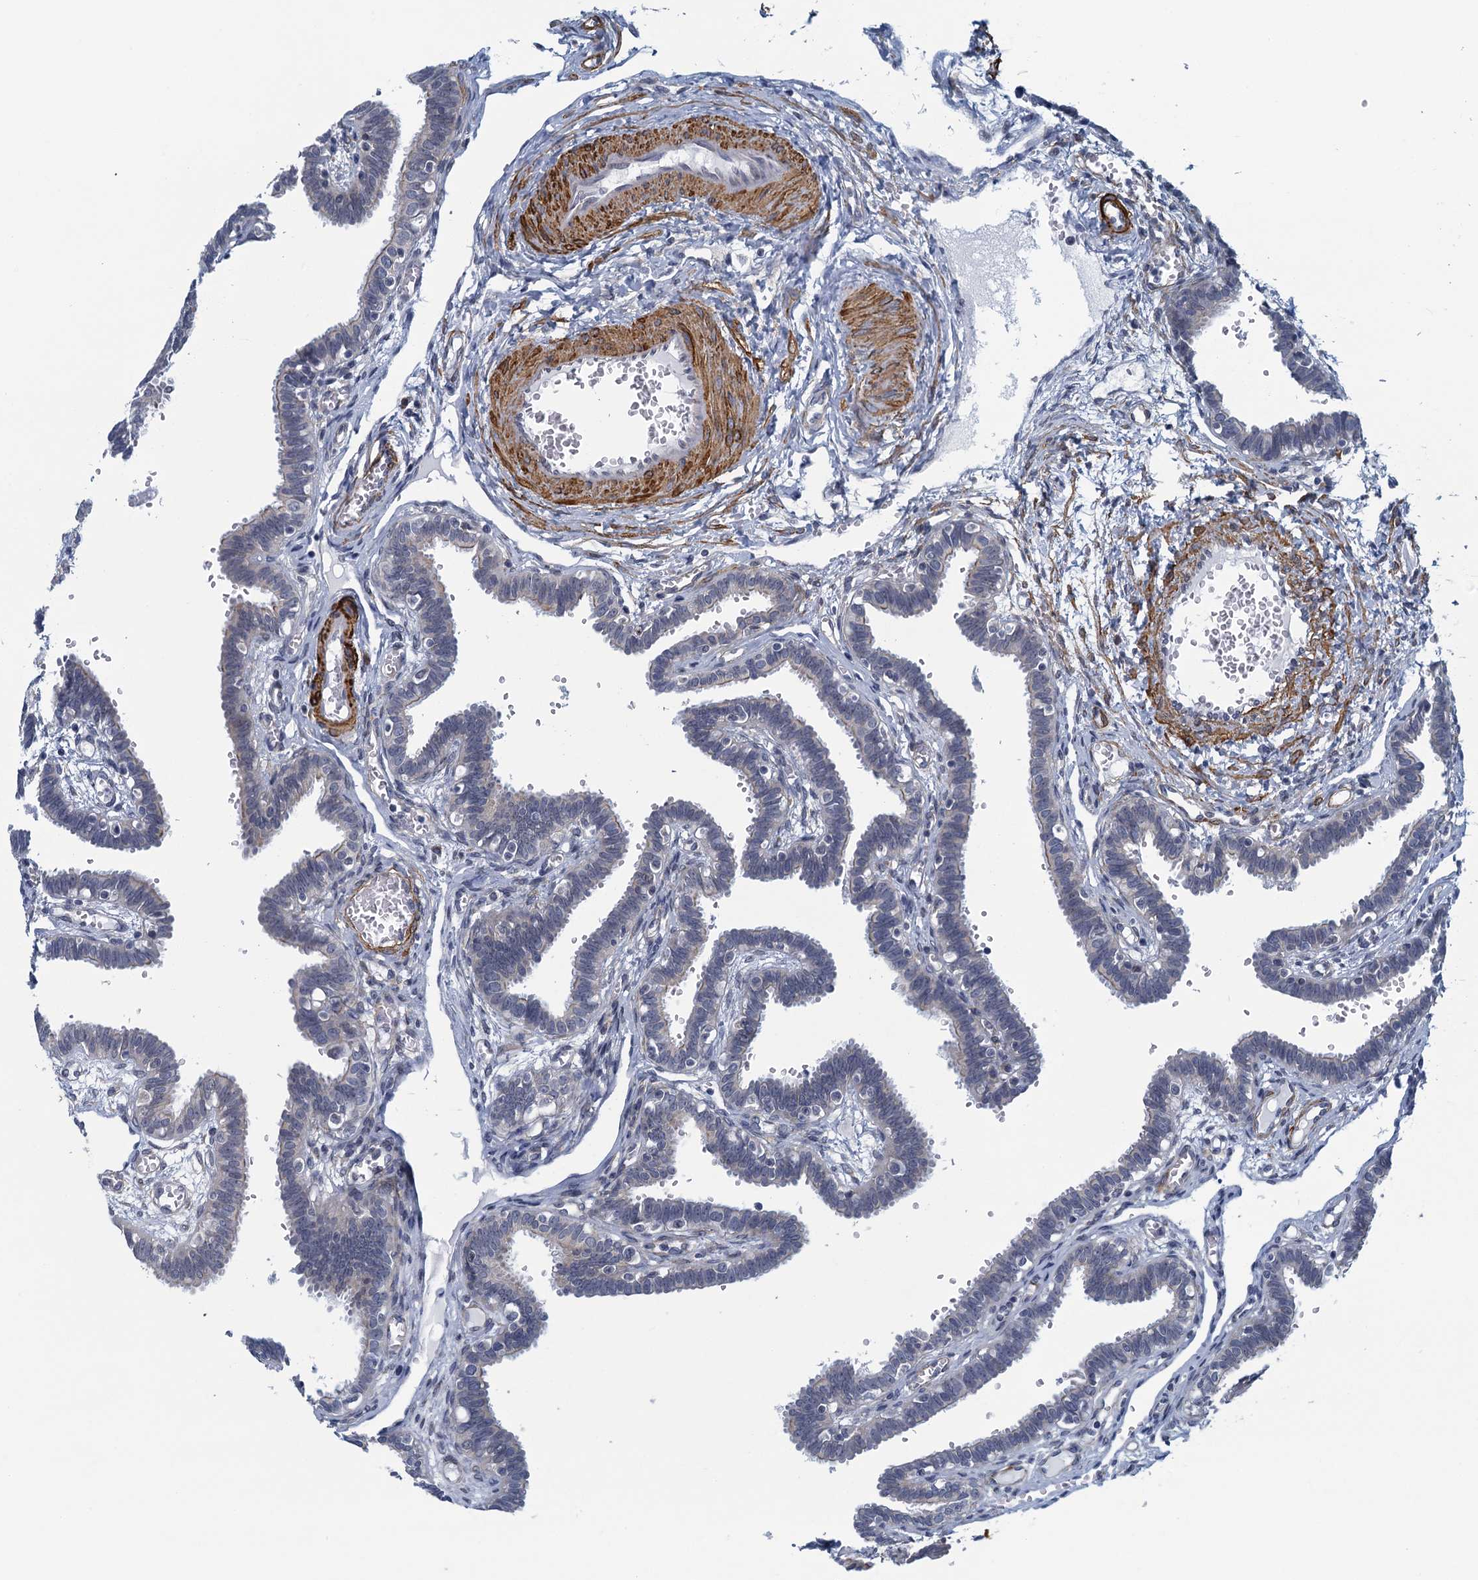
{"staining": {"intensity": "negative", "quantity": "none", "location": "none"}, "tissue": "fallopian tube", "cell_type": "Glandular cells", "image_type": "normal", "snomed": [{"axis": "morphology", "description": "Normal tissue, NOS"}, {"axis": "topography", "description": "Fallopian tube"}, {"axis": "topography", "description": "Placenta"}], "caption": "Unremarkable fallopian tube was stained to show a protein in brown. There is no significant positivity in glandular cells. Brightfield microscopy of IHC stained with DAB (3,3'-diaminobenzidine) (brown) and hematoxylin (blue), captured at high magnification.", "gene": "ALG2", "patient": {"sex": "female", "age": 32}}